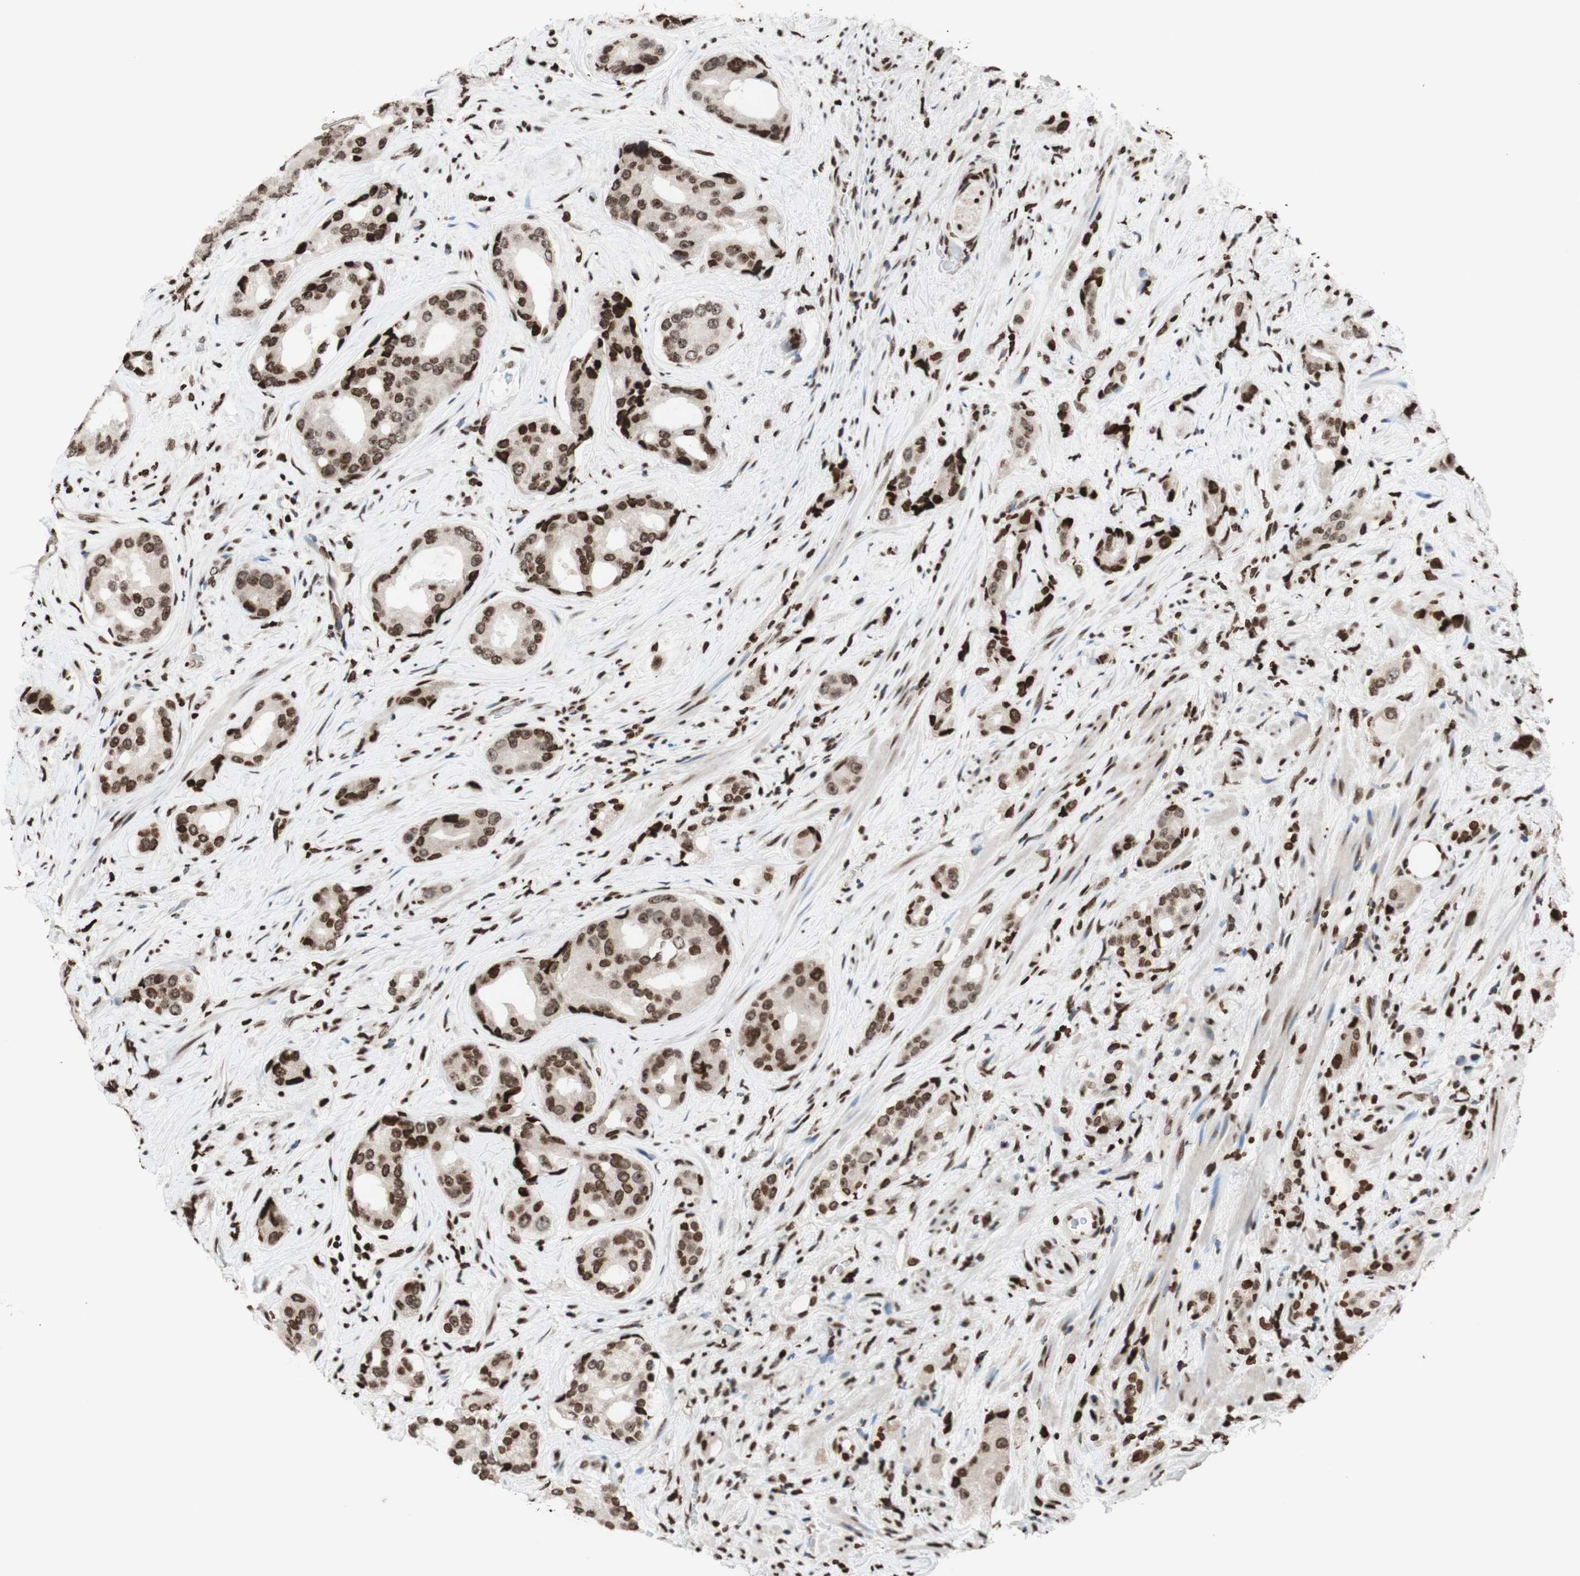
{"staining": {"intensity": "moderate", "quantity": ">75%", "location": "nuclear"}, "tissue": "prostate cancer", "cell_type": "Tumor cells", "image_type": "cancer", "snomed": [{"axis": "morphology", "description": "Adenocarcinoma, High grade"}, {"axis": "topography", "description": "Prostate"}], "caption": "Prostate high-grade adenocarcinoma tissue shows moderate nuclear staining in approximately >75% of tumor cells, visualized by immunohistochemistry.", "gene": "NCOA3", "patient": {"sex": "male", "age": 71}}